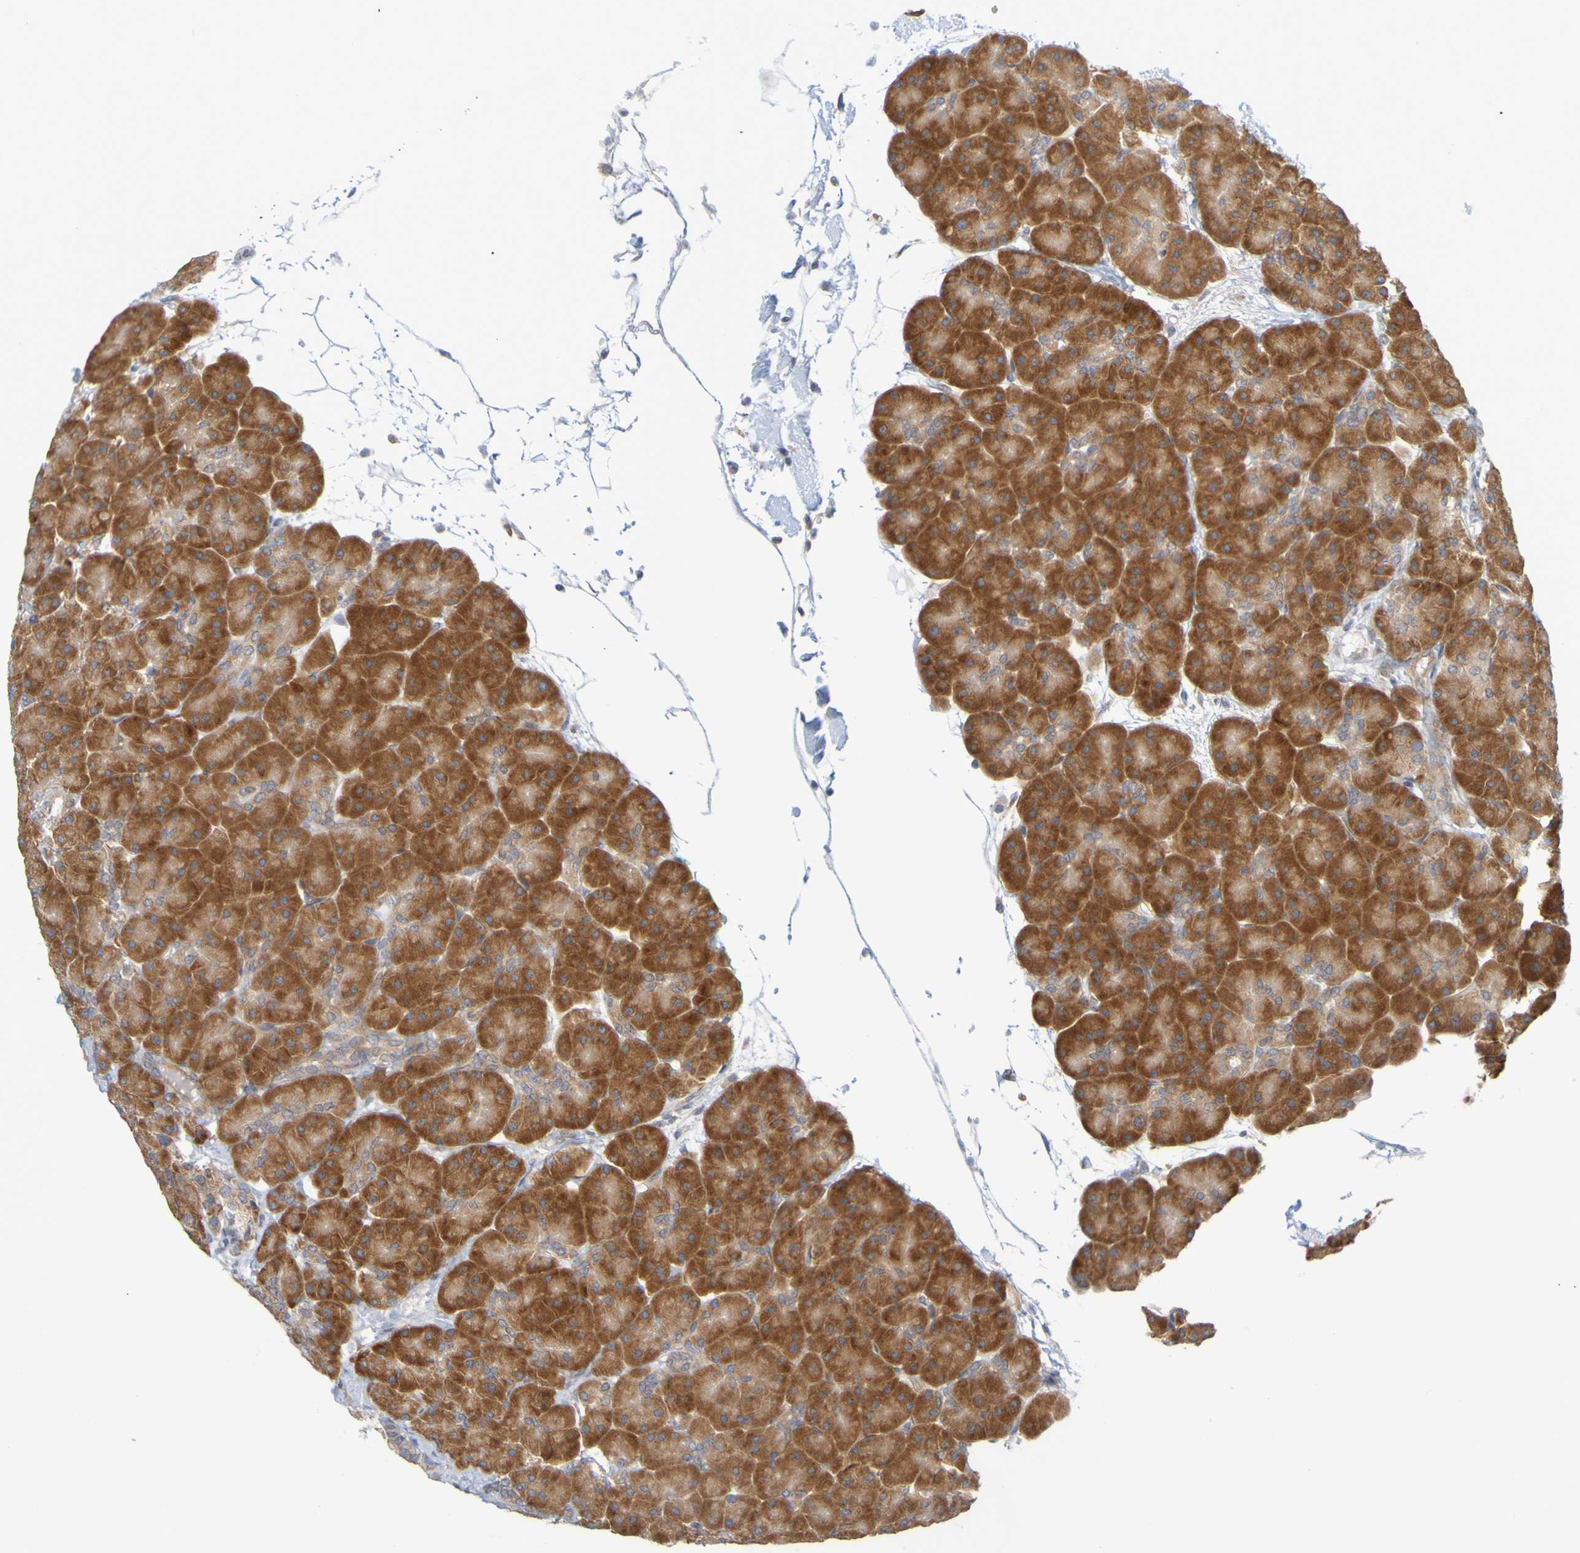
{"staining": {"intensity": "strong", "quantity": ">75%", "location": "cytoplasmic/membranous"}, "tissue": "pancreas", "cell_type": "Exocrine glandular cells", "image_type": "normal", "snomed": [{"axis": "morphology", "description": "Normal tissue, NOS"}, {"axis": "topography", "description": "Pancreas"}], "caption": "There is high levels of strong cytoplasmic/membranous positivity in exocrine glandular cells of unremarkable pancreas, as demonstrated by immunohistochemical staining (brown color).", "gene": "MOGS", "patient": {"sex": "male", "age": 66}}